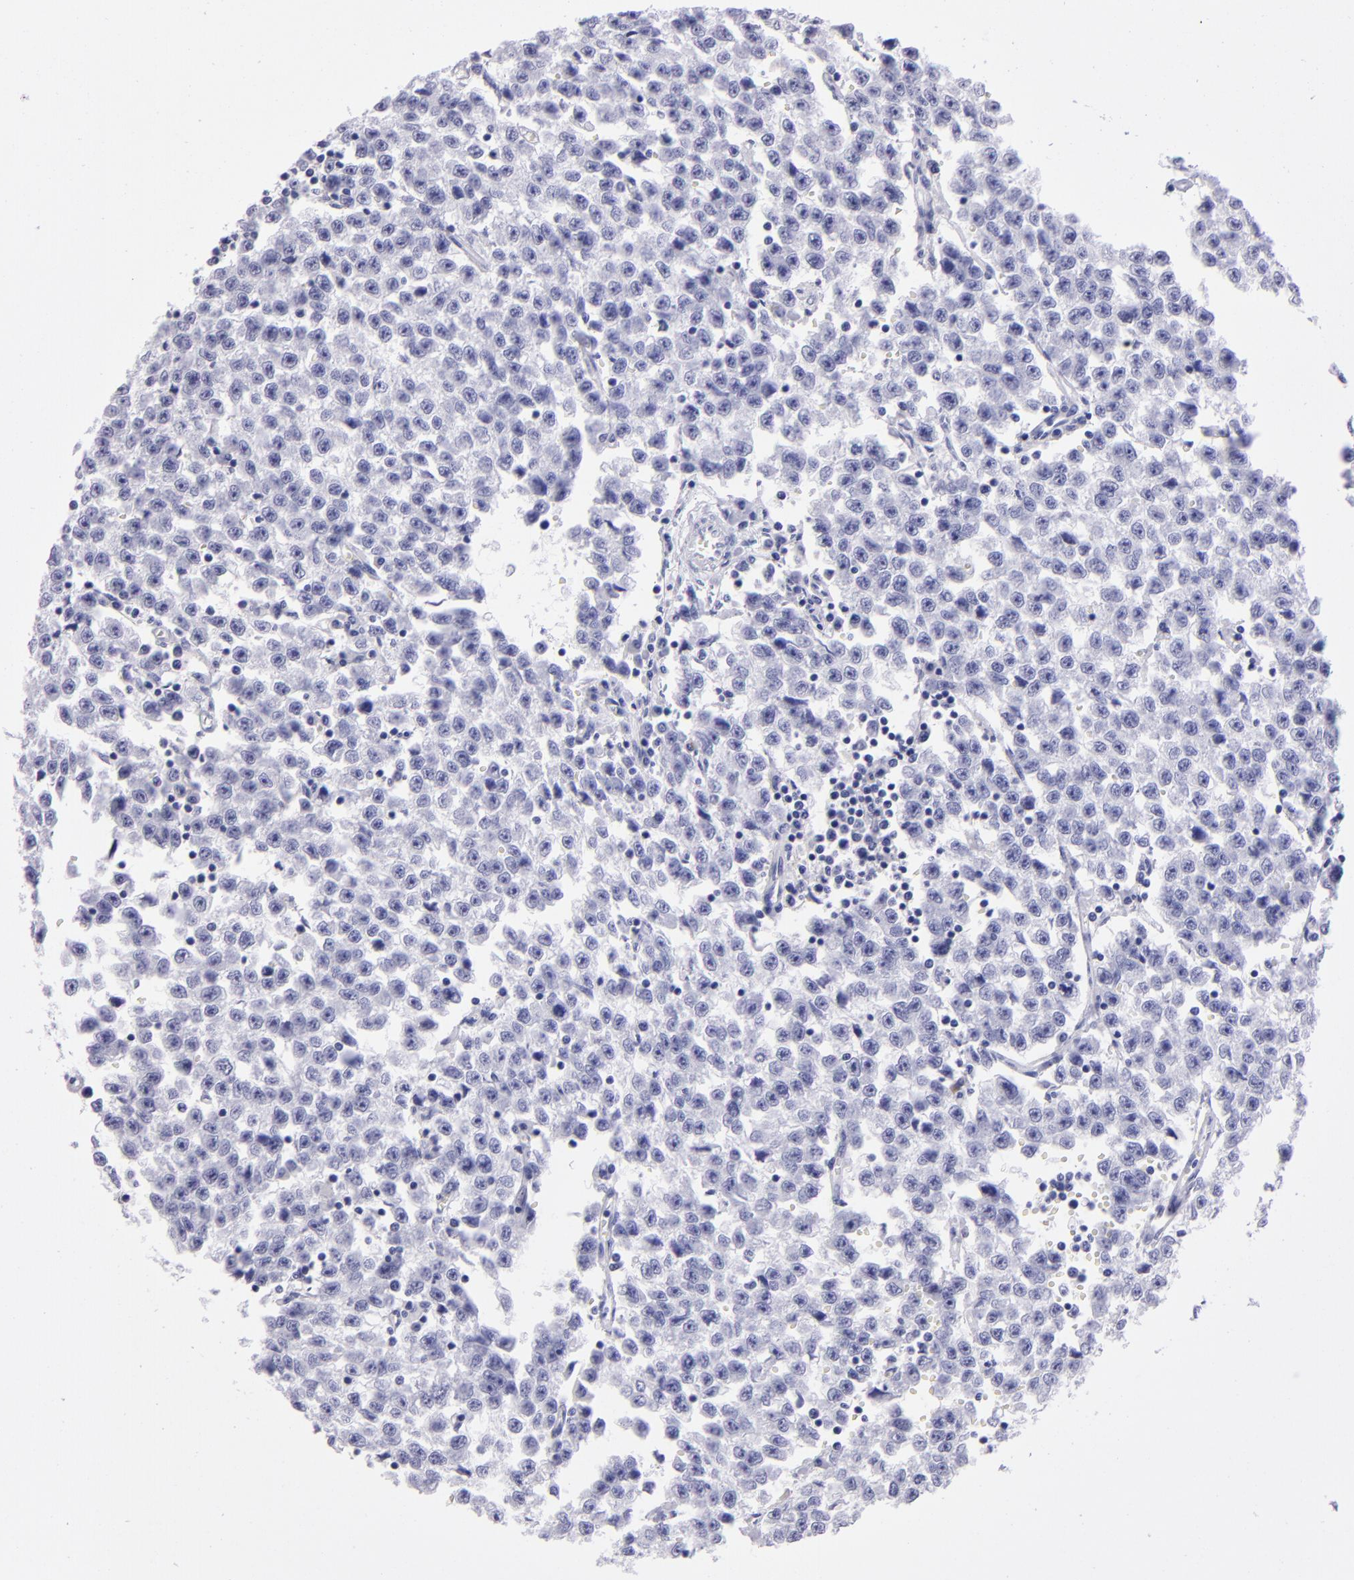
{"staining": {"intensity": "negative", "quantity": "none", "location": "none"}, "tissue": "testis cancer", "cell_type": "Tumor cells", "image_type": "cancer", "snomed": [{"axis": "morphology", "description": "Seminoma, NOS"}, {"axis": "topography", "description": "Testis"}], "caption": "IHC micrograph of human seminoma (testis) stained for a protein (brown), which displays no expression in tumor cells. Nuclei are stained in blue.", "gene": "TYRP1", "patient": {"sex": "male", "age": 35}}